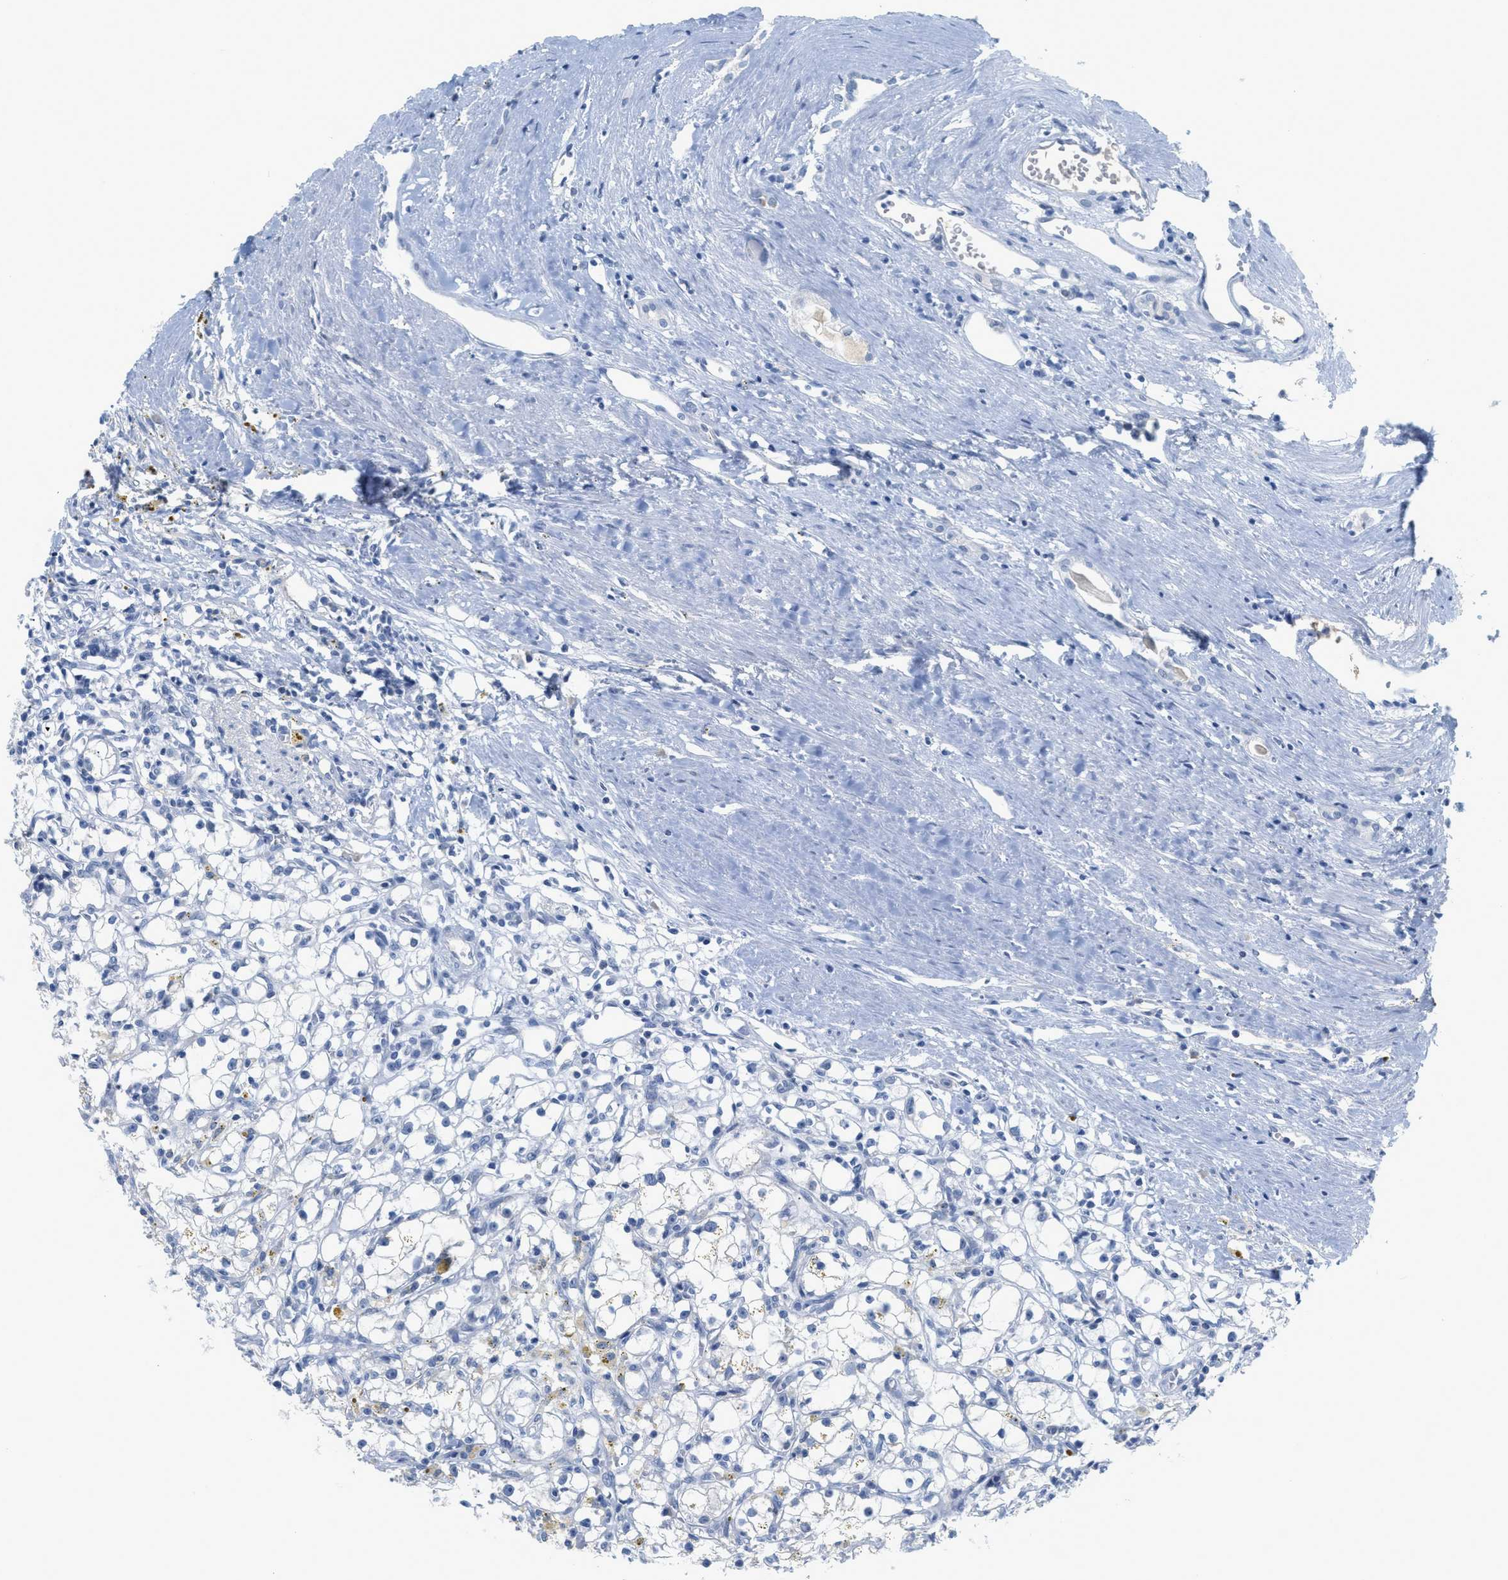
{"staining": {"intensity": "negative", "quantity": "none", "location": "none"}, "tissue": "renal cancer", "cell_type": "Tumor cells", "image_type": "cancer", "snomed": [{"axis": "morphology", "description": "Adenocarcinoma, NOS"}, {"axis": "topography", "description": "Kidney"}], "caption": "The photomicrograph displays no significant positivity in tumor cells of renal adenocarcinoma.", "gene": "HSF2", "patient": {"sex": "male", "age": 56}}